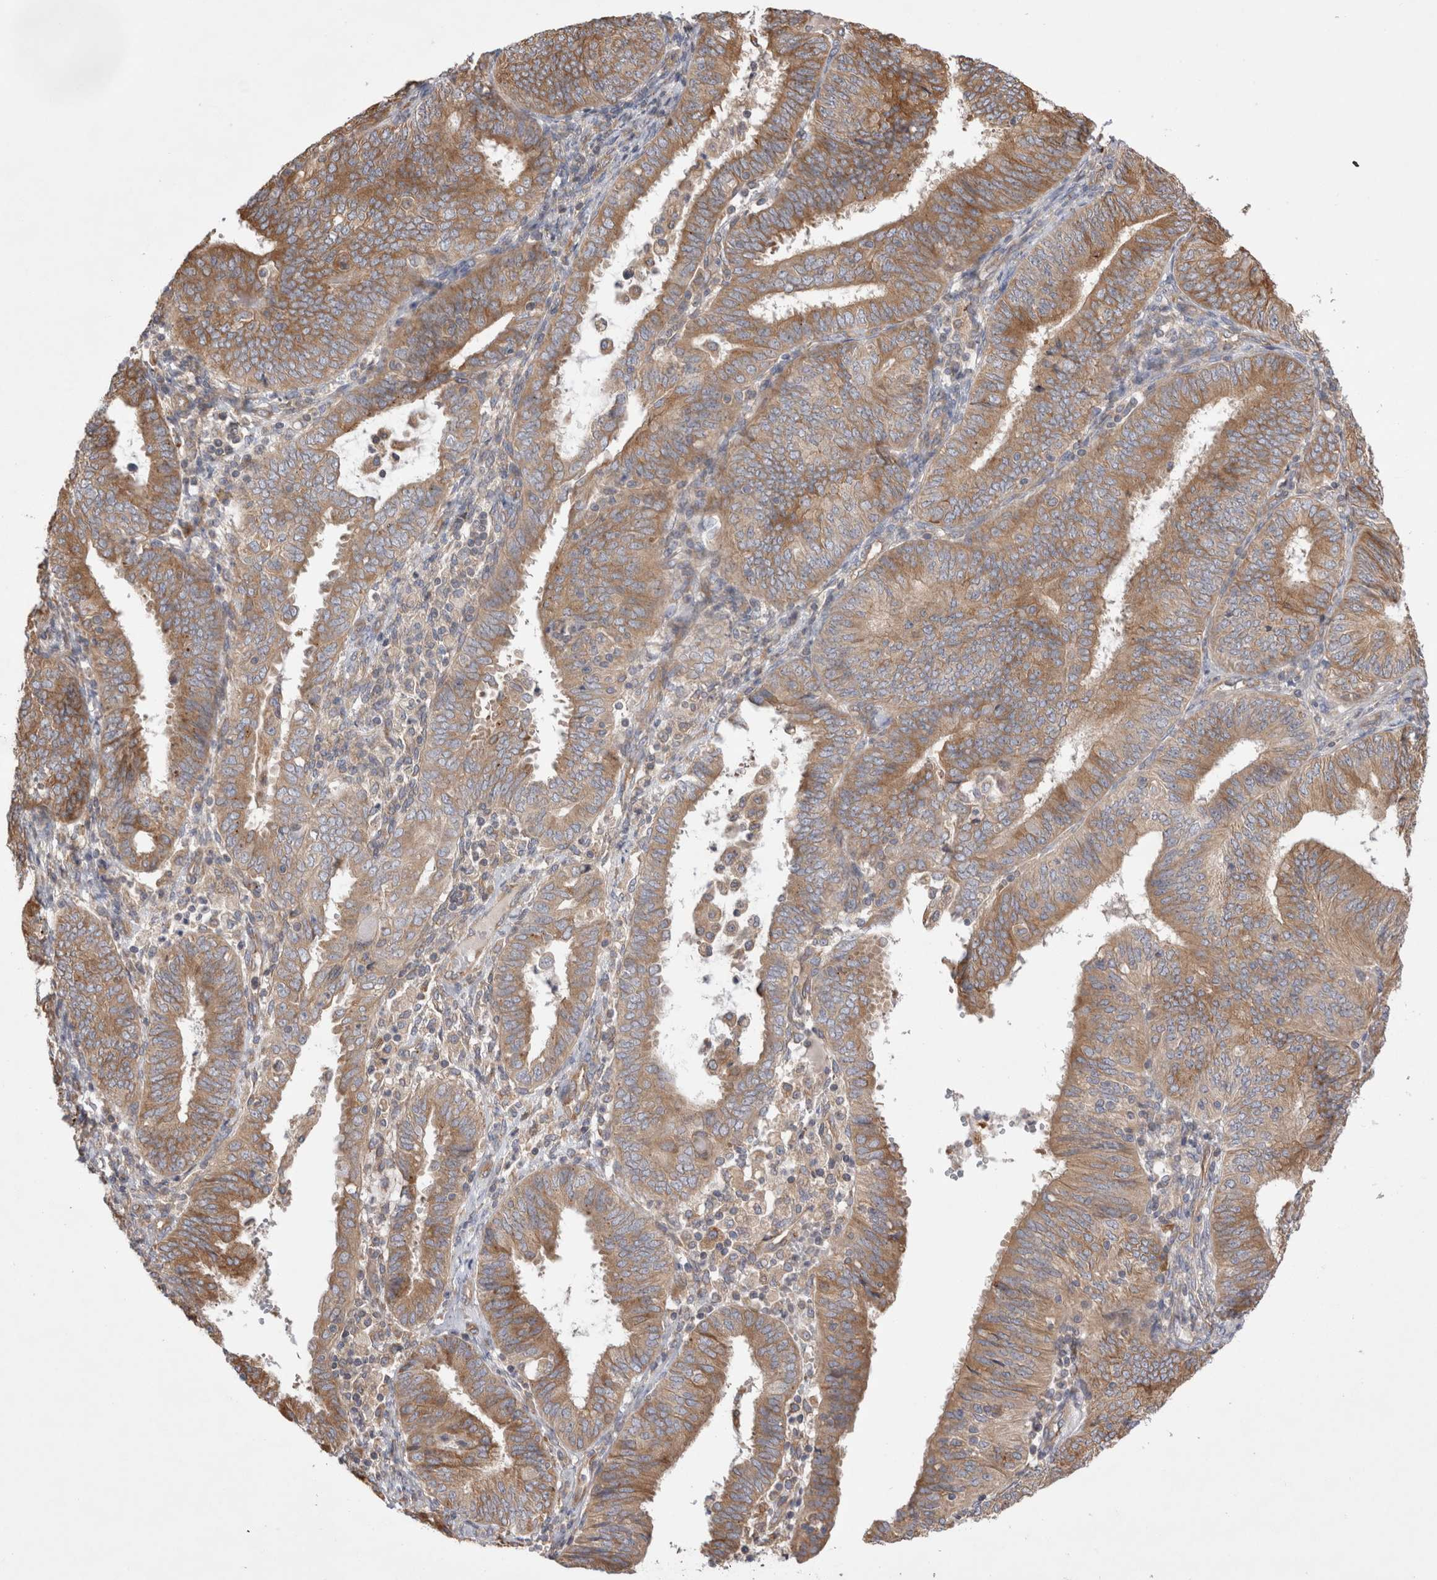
{"staining": {"intensity": "moderate", "quantity": ">75%", "location": "cytoplasmic/membranous"}, "tissue": "endometrial cancer", "cell_type": "Tumor cells", "image_type": "cancer", "snomed": [{"axis": "morphology", "description": "Adenocarcinoma, NOS"}, {"axis": "topography", "description": "Endometrium"}], "caption": "This is an image of immunohistochemistry (IHC) staining of endometrial cancer (adenocarcinoma), which shows moderate staining in the cytoplasmic/membranous of tumor cells.", "gene": "PDCD10", "patient": {"sex": "female", "age": 58}}